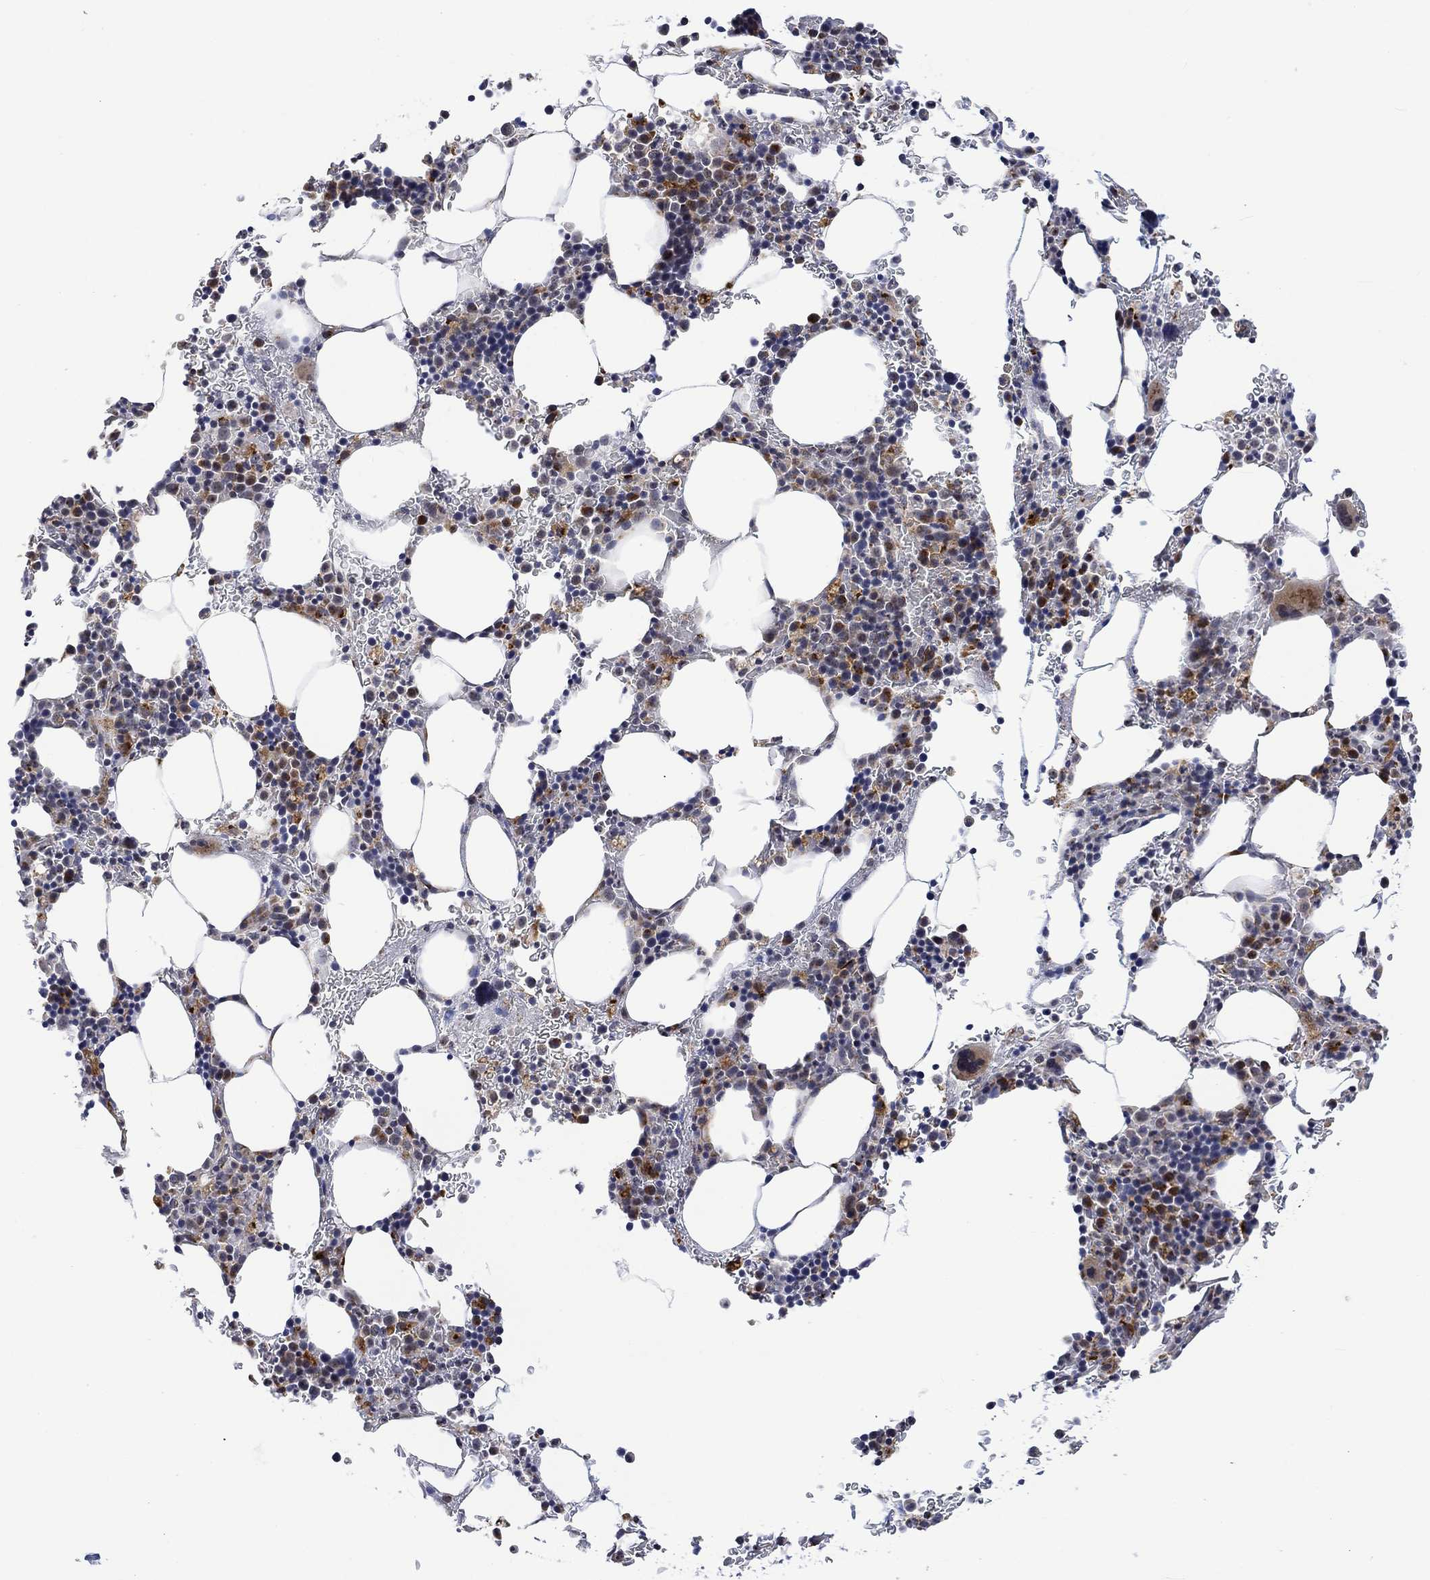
{"staining": {"intensity": "strong", "quantity": "<25%", "location": "cytoplasmic/membranous"}, "tissue": "bone marrow", "cell_type": "Hematopoietic cells", "image_type": "normal", "snomed": [{"axis": "morphology", "description": "Normal tissue, NOS"}, {"axis": "topography", "description": "Bone marrow"}], "caption": "IHC (DAB (3,3'-diaminobenzidine)) staining of benign bone marrow displays strong cytoplasmic/membranous protein staining in approximately <25% of hematopoietic cells.", "gene": "SLC48A1", "patient": {"sex": "male", "age": 77}}